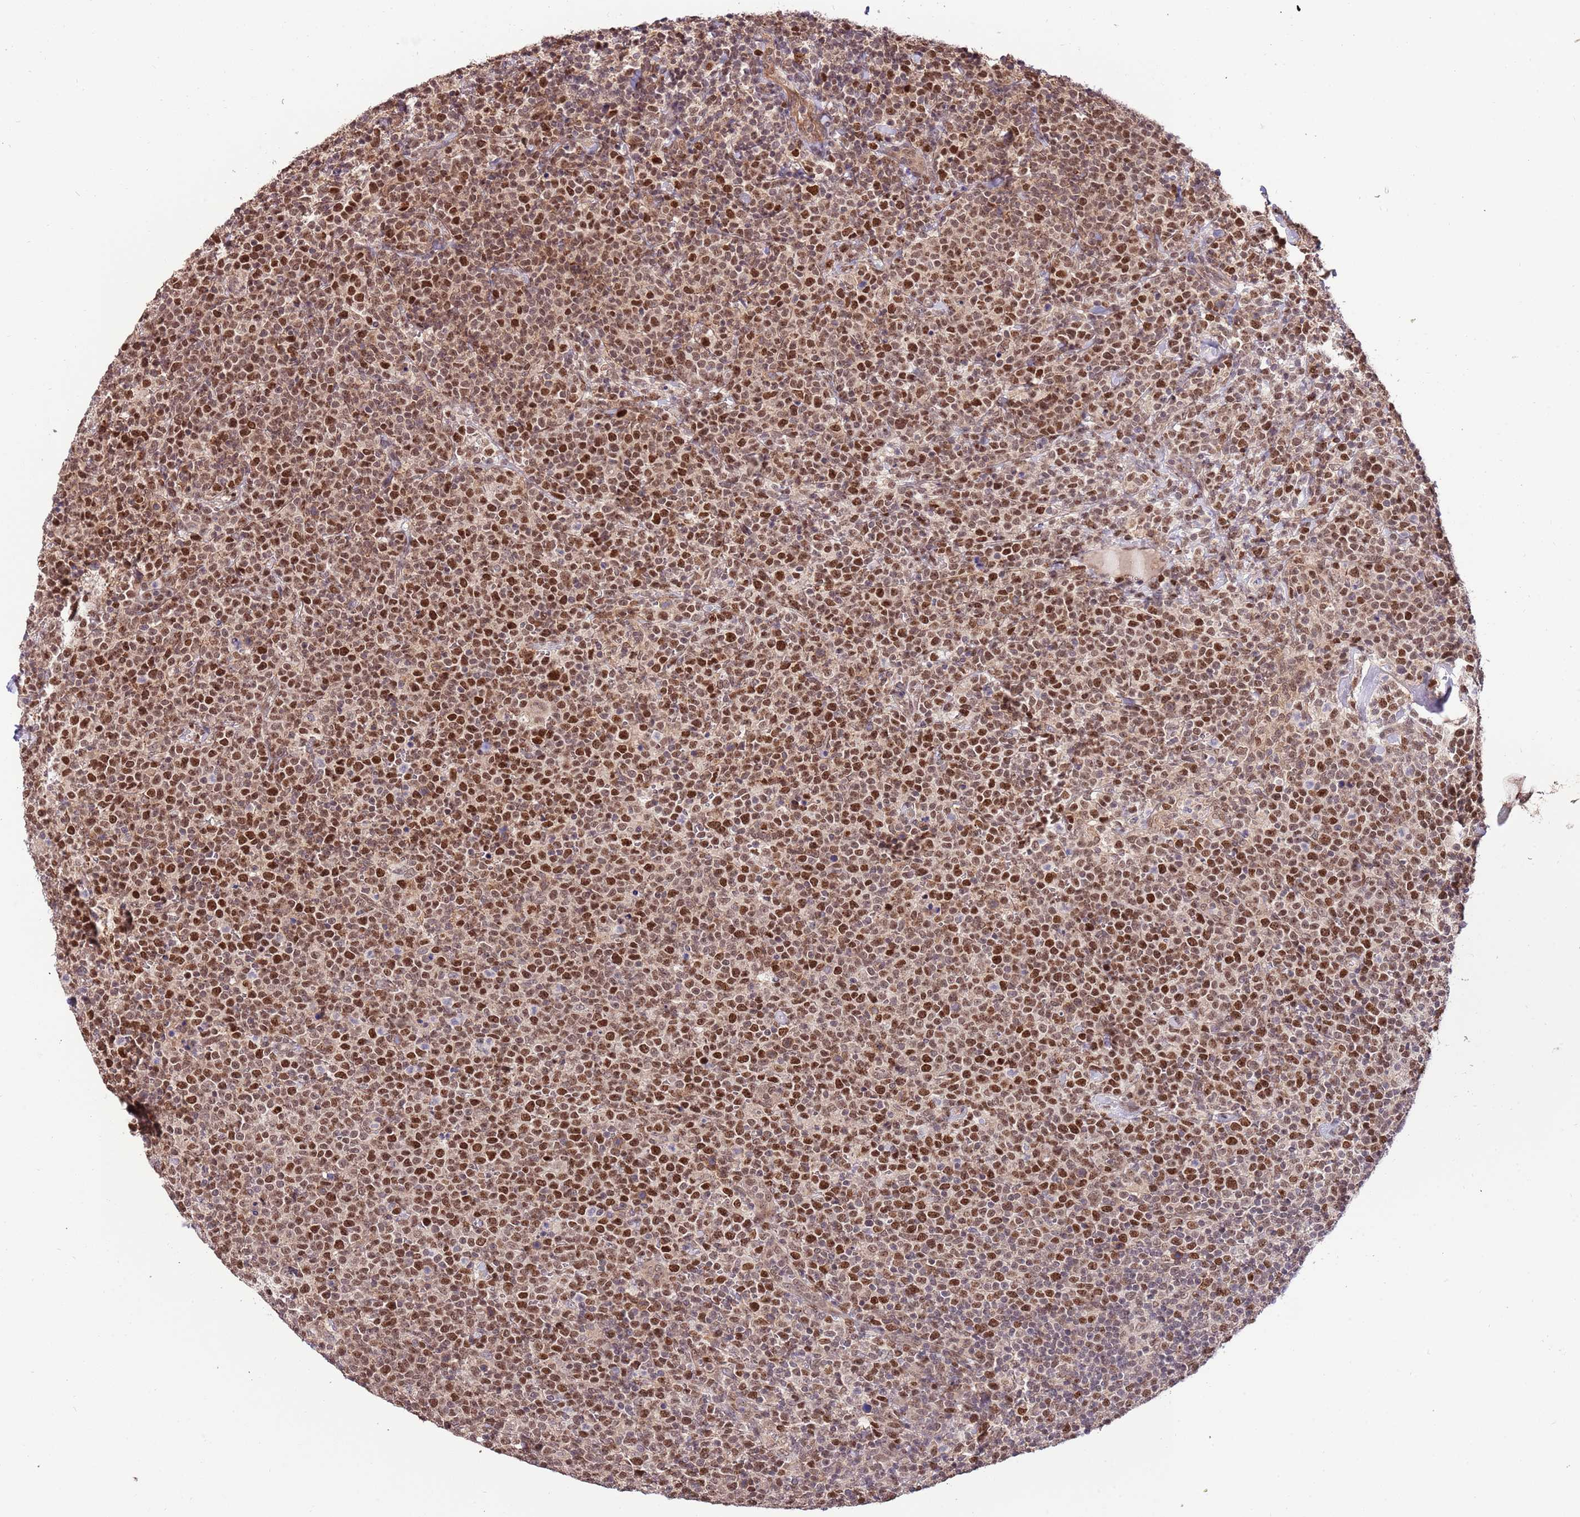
{"staining": {"intensity": "strong", "quantity": ">75%", "location": "nuclear"}, "tissue": "lymphoma", "cell_type": "Tumor cells", "image_type": "cancer", "snomed": [{"axis": "morphology", "description": "Malignant lymphoma, non-Hodgkin's type, High grade"}, {"axis": "topography", "description": "Lymph node"}], "caption": "High-magnification brightfield microscopy of high-grade malignant lymphoma, non-Hodgkin's type stained with DAB (3,3'-diaminobenzidine) (brown) and counterstained with hematoxylin (blue). tumor cells exhibit strong nuclear staining is seen in approximately>75% of cells.", "gene": "RIF1", "patient": {"sex": "male", "age": 61}}